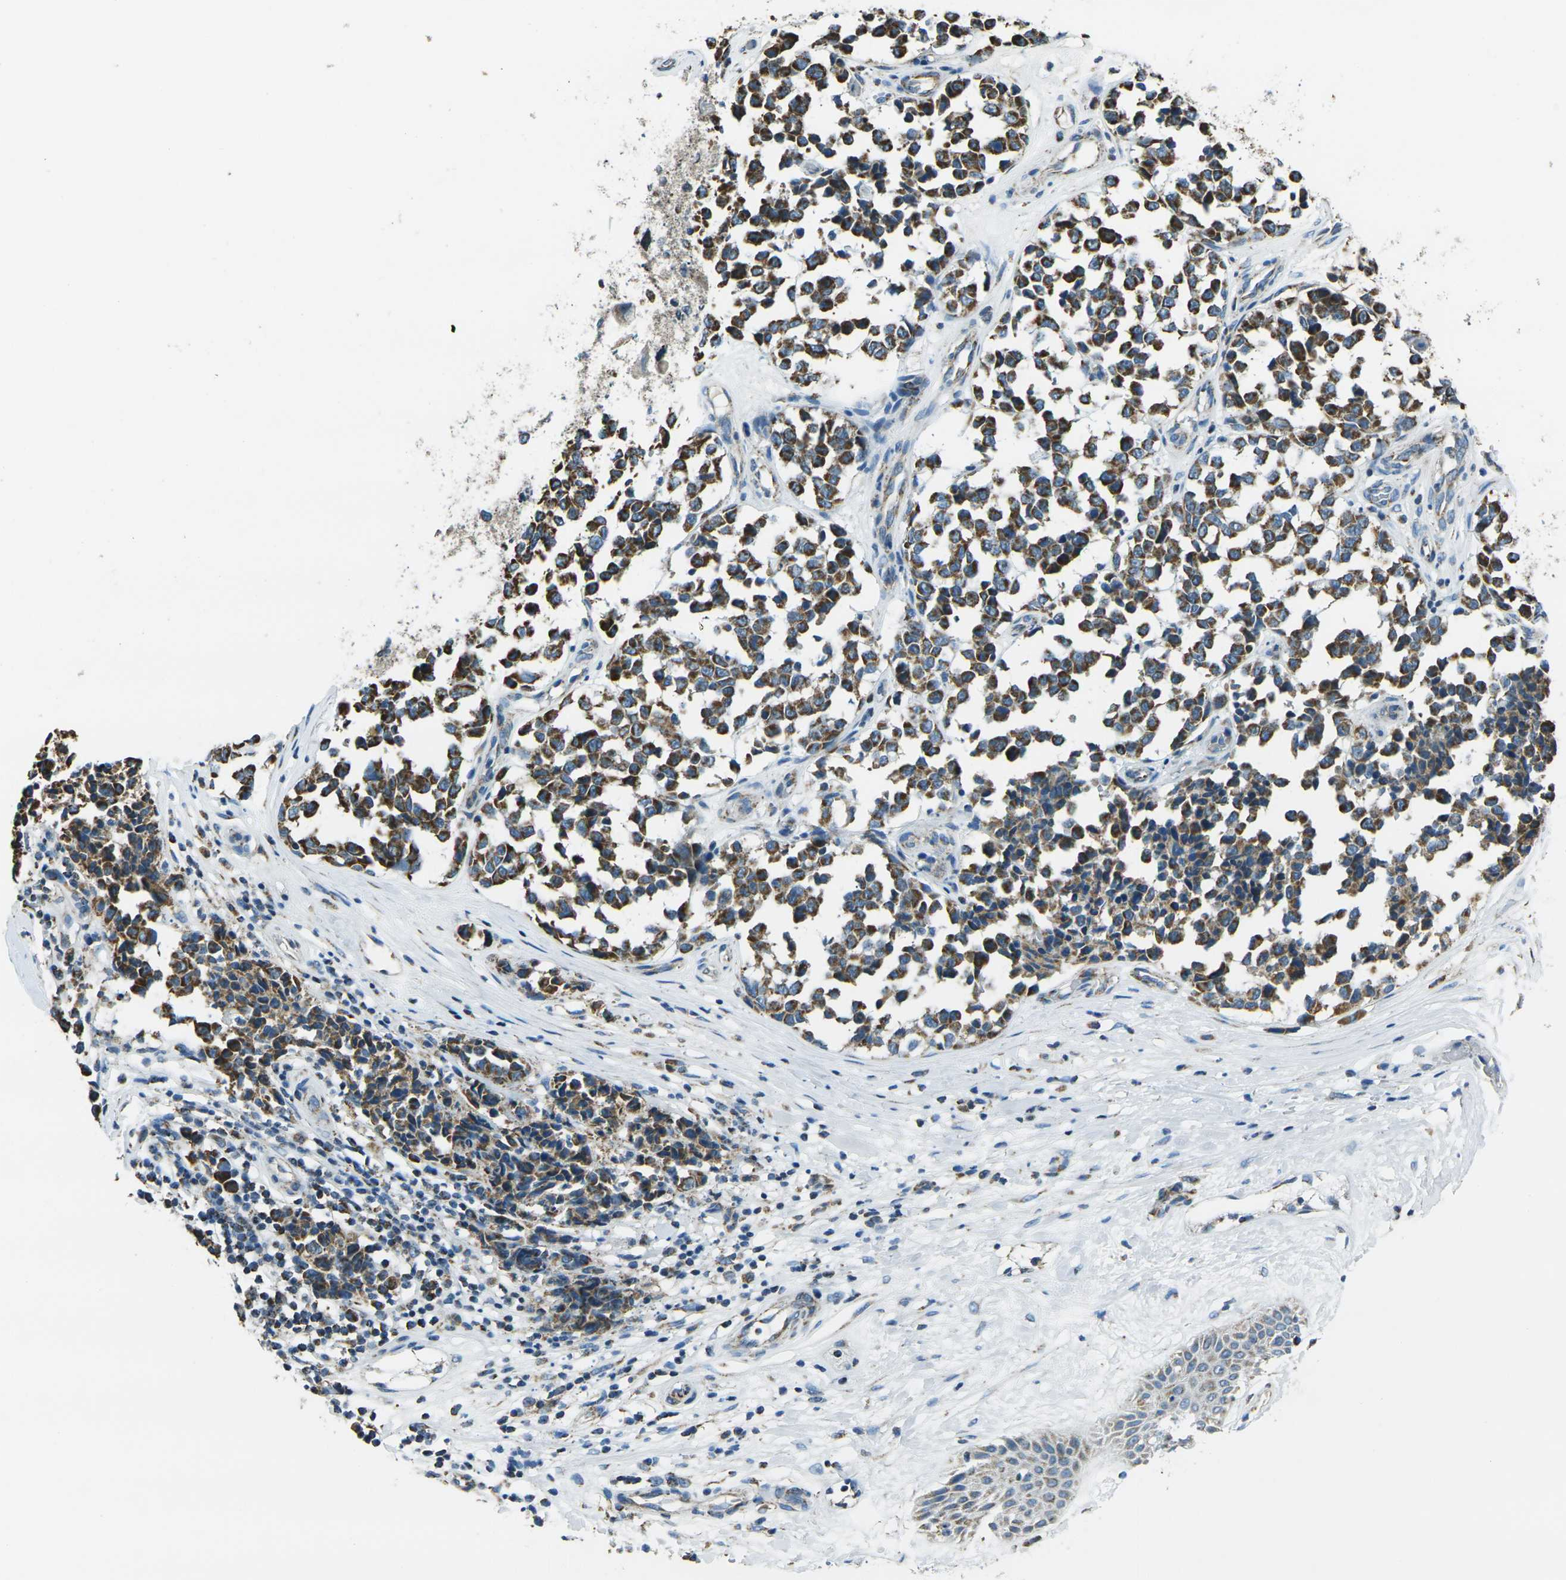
{"staining": {"intensity": "strong", "quantity": ">75%", "location": "cytoplasmic/membranous"}, "tissue": "melanoma", "cell_type": "Tumor cells", "image_type": "cancer", "snomed": [{"axis": "morphology", "description": "Malignant melanoma, NOS"}, {"axis": "topography", "description": "Skin"}], "caption": "Immunohistochemical staining of human malignant melanoma displays strong cytoplasmic/membranous protein expression in about >75% of tumor cells.", "gene": "IRF3", "patient": {"sex": "female", "age": 64}}